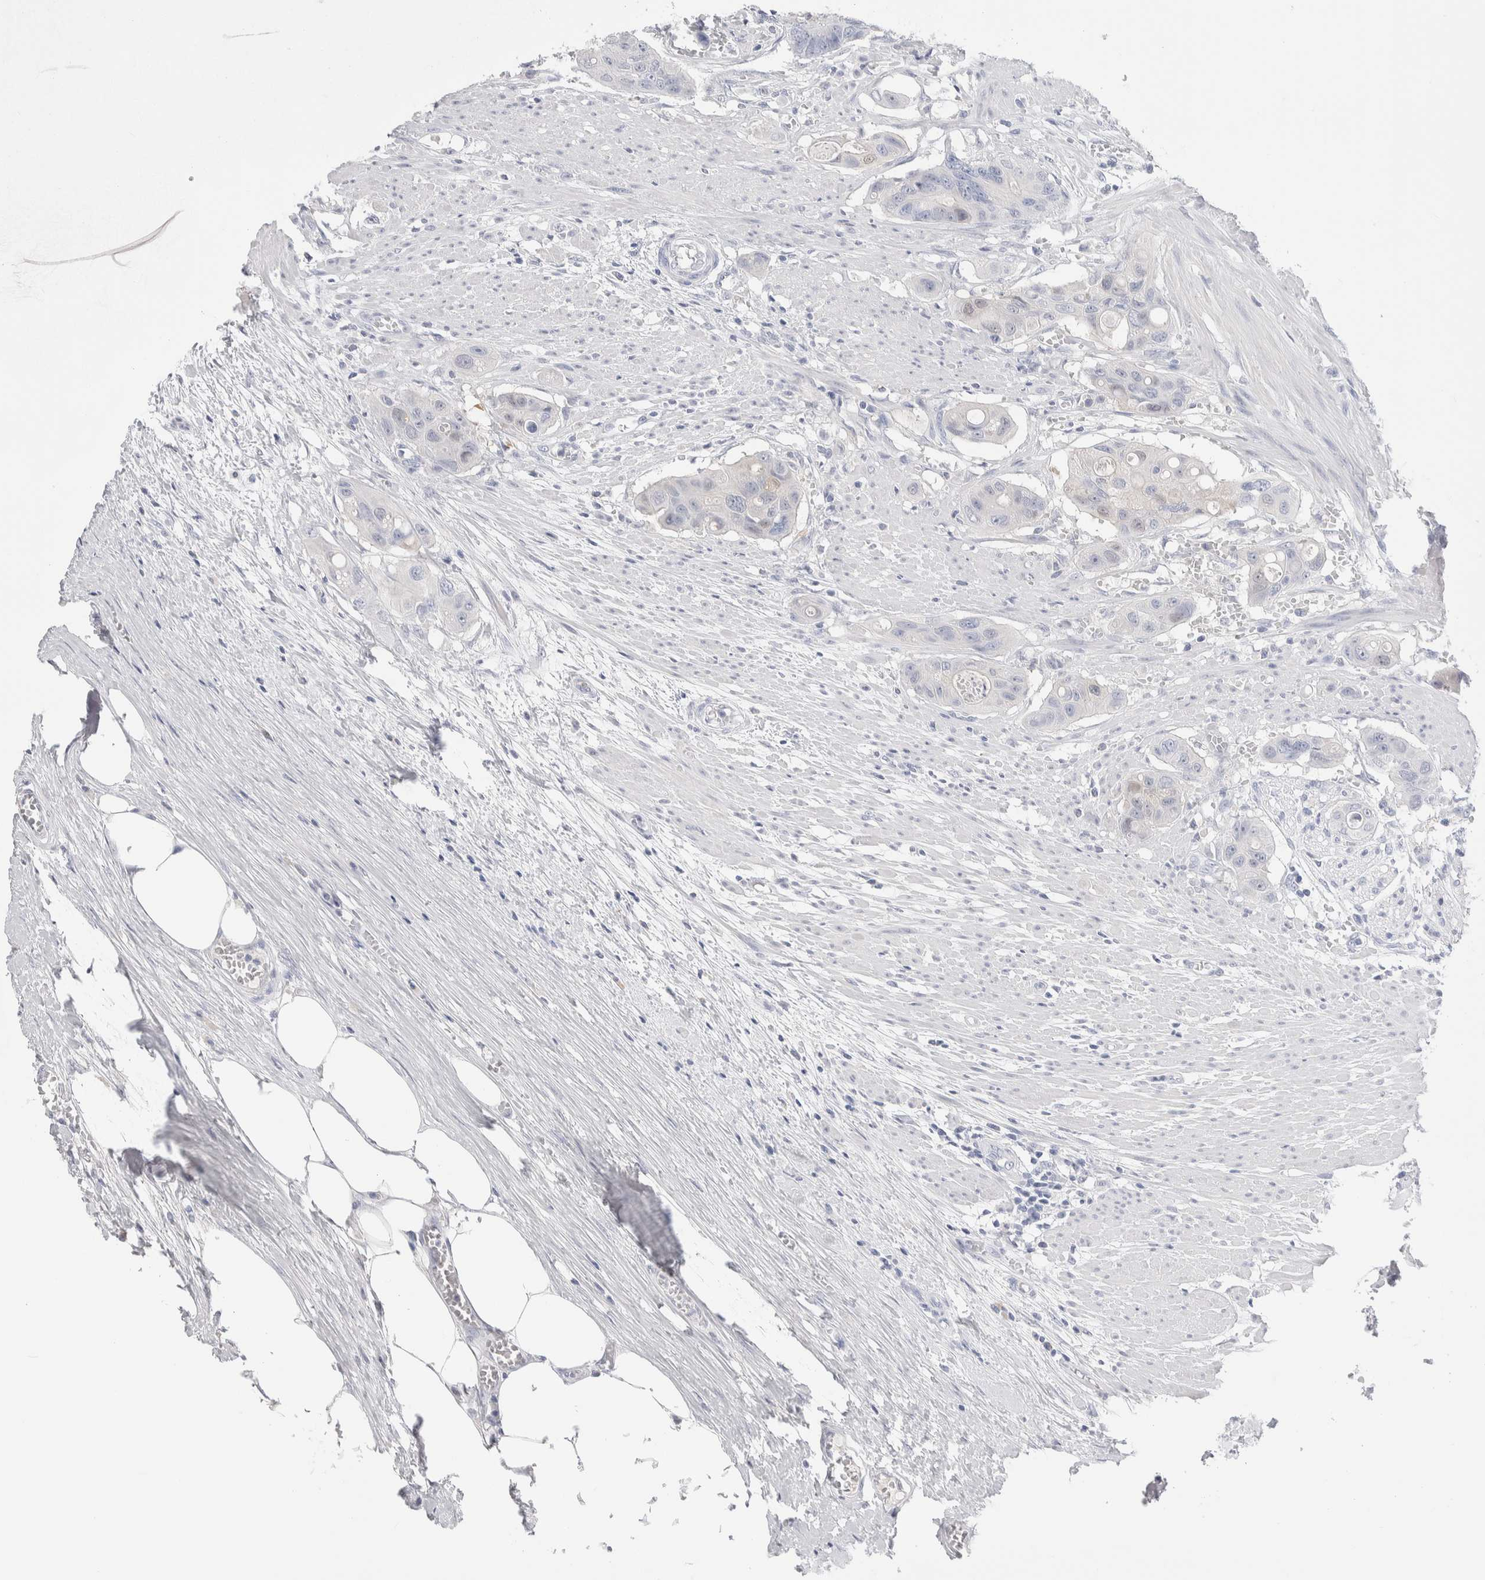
{"staining": {"intensity": "negative", "quantity": "none", "location": "none"}, "tissue": "colorectal cancer", "cell_type": "Tumor cells", "image_type": "cancer", "snomed": [{"axis": "morphology", "description": "Adenocarcinoma, NOS"}, {"axis": "topography", "description": "Colon"}], "caption": "This is a histopathology image of IHC staining of colorectal adenocarcinoma, which shows no staining in tumor cells.", "gene": "GDA", "patient": {"sex": "female", "age": 57}}